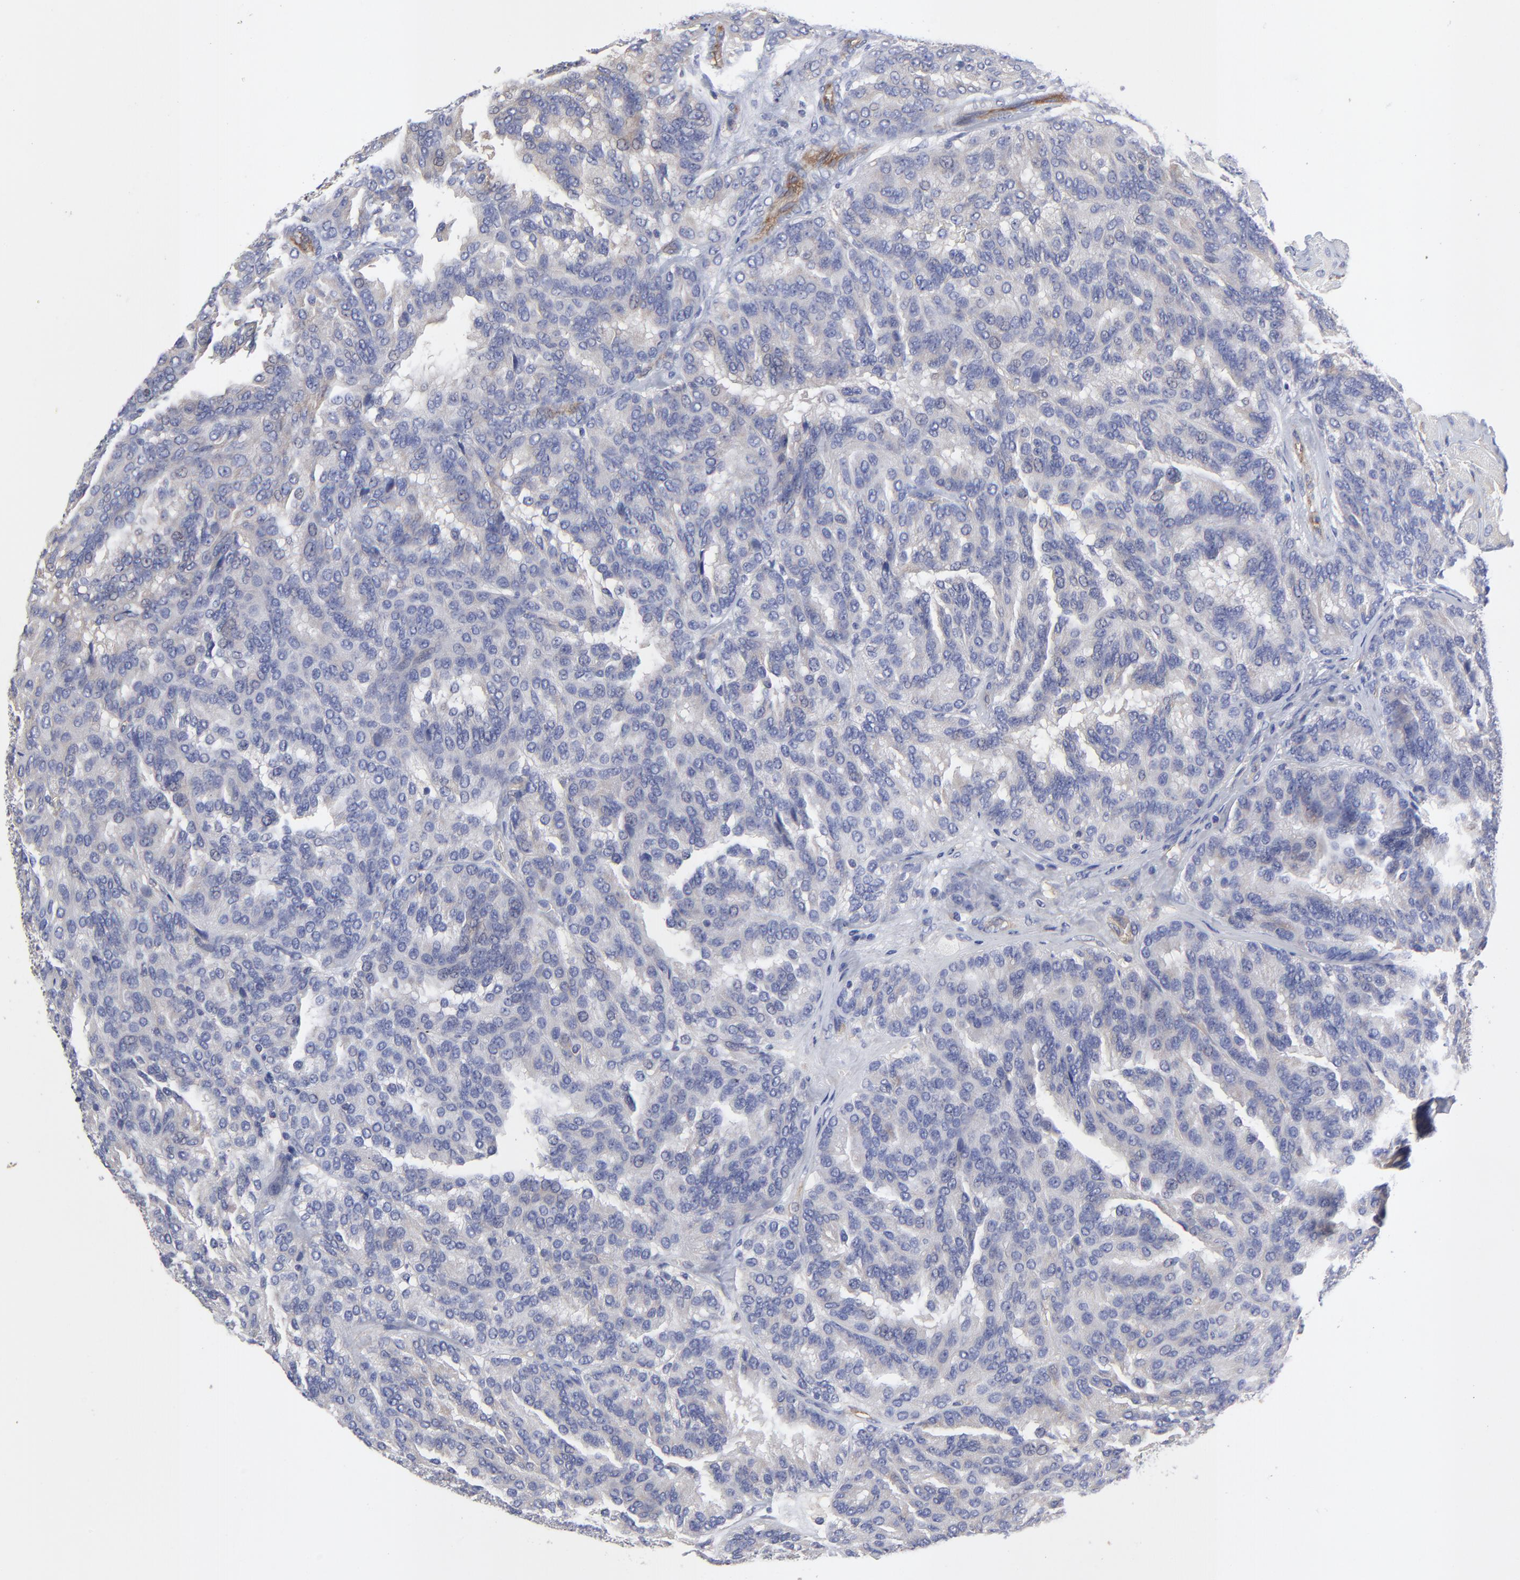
{"staining": {"intensity": "negative", "quantity": "none", "location": "none"}, "tissue": "renal cancer", "cell_type": "Tumor cells", "image_type": "cancer", "snomed": [{"axis": "morphology", "description": "Adenocarcinoma, NOS"}, {"axis": "topography", "description": "Kidney"}], "caption": "IHC photomicrograph of neoplastic tissue: adenocarcinoma (renal) stained with DAB (3,3'-diaminobenzidine) shows no significant protein staining in tumor cells.", "gene": "SULF2", "patient": {"sex": "male", "age": 46}}